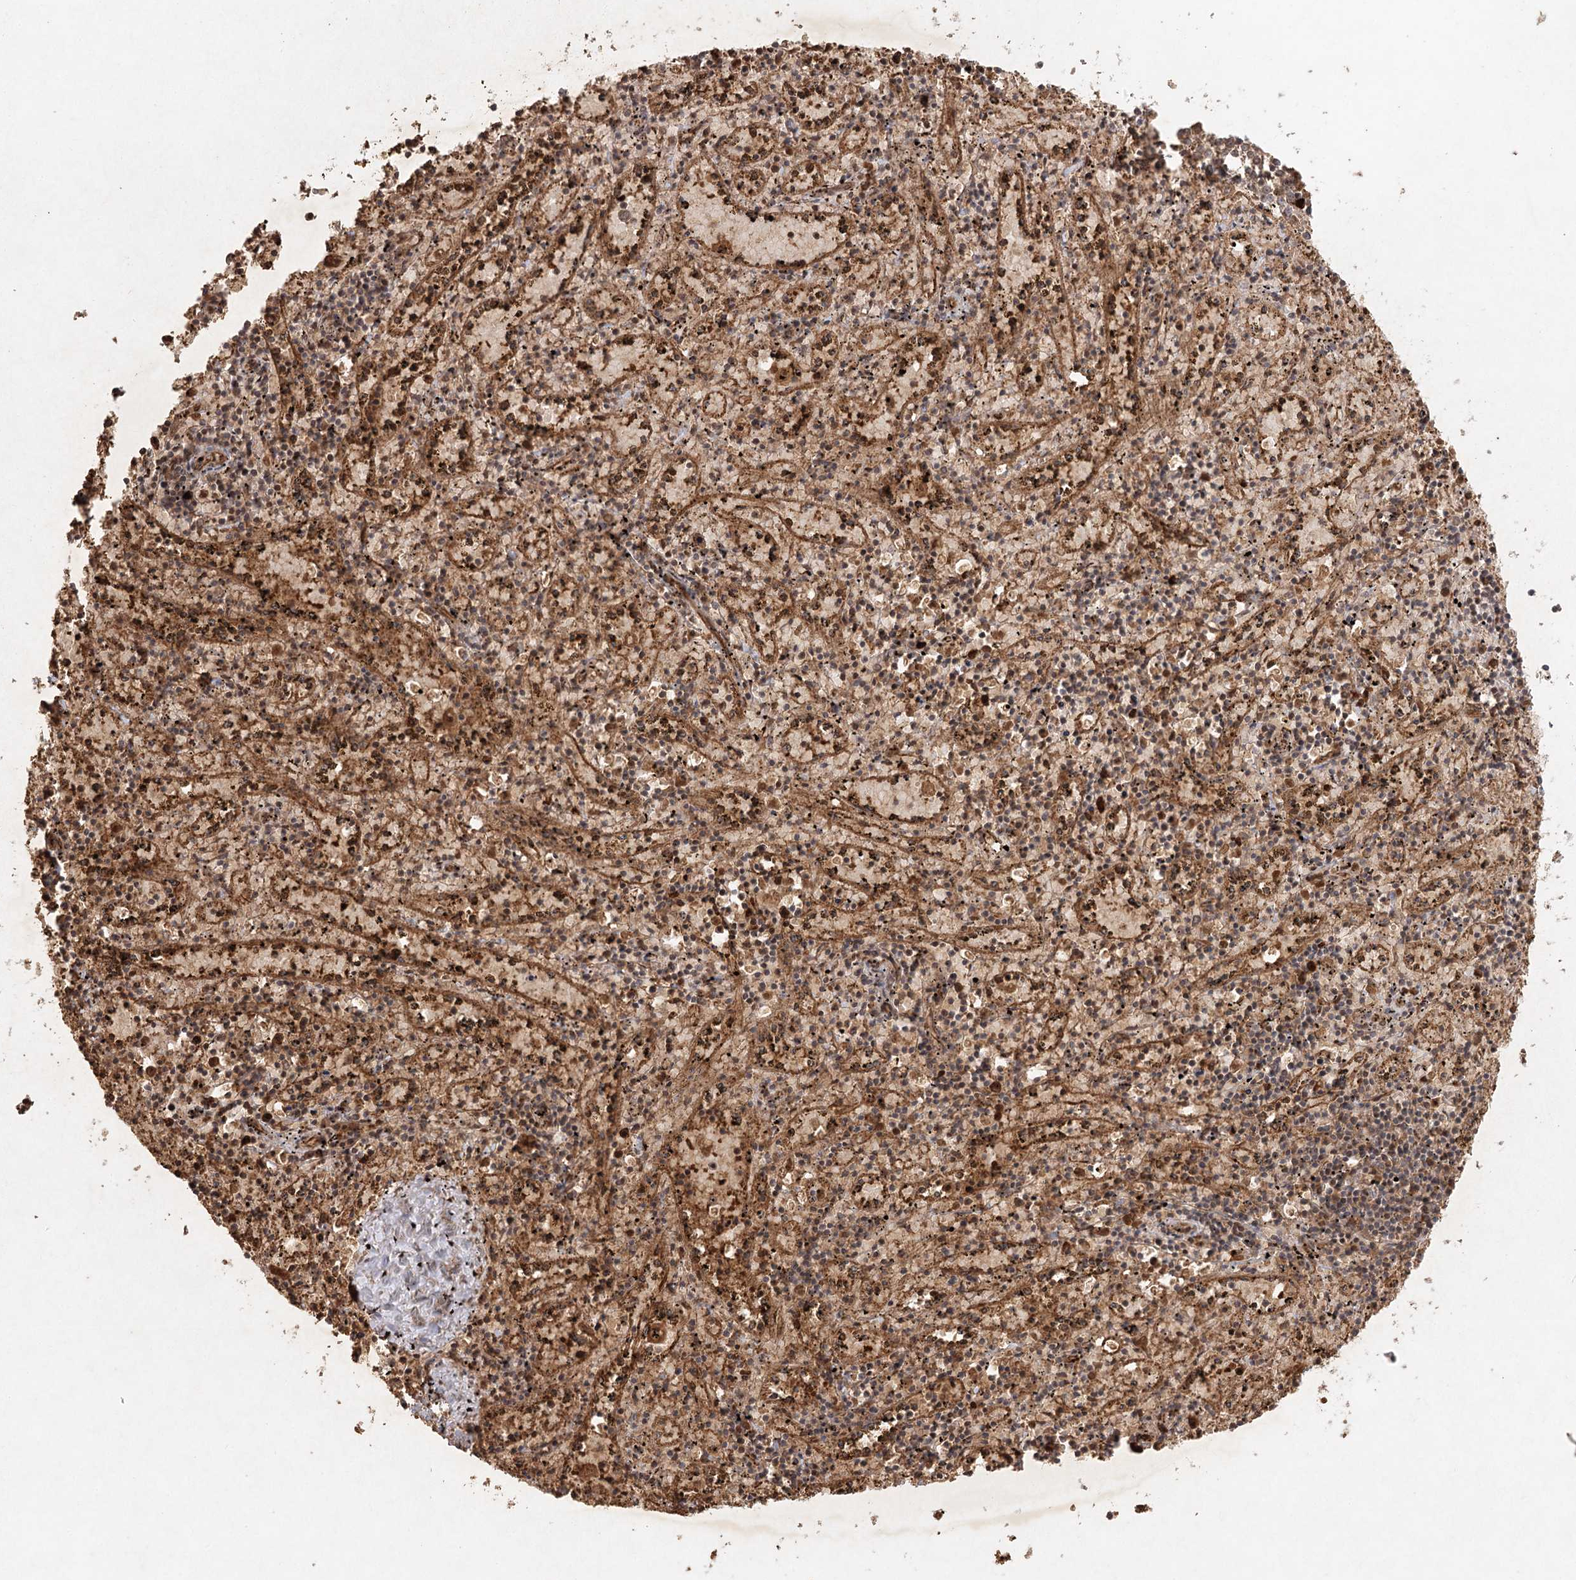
{"staining": {"intensity": "moderate", "quantity": ">75%", "location": "cytoplasmic/membranous"}, "tissue": "spleen", "cell_type": "Cells in red pulp", "image_type": "normal", "snomed": [{"axis": "morphology", "description": "Normal tissue, NOS"}, {"axis": "topography", "description": "Spleen"}], "caption": "About >75% of cells in red pulp in benign spleen exhibit moderate cytoplasmic/membranous protein expression as visualized by brown immunohistochemical staining.", "gene": "ARL13A", "patient": {"sex": "male", "age": 11}}